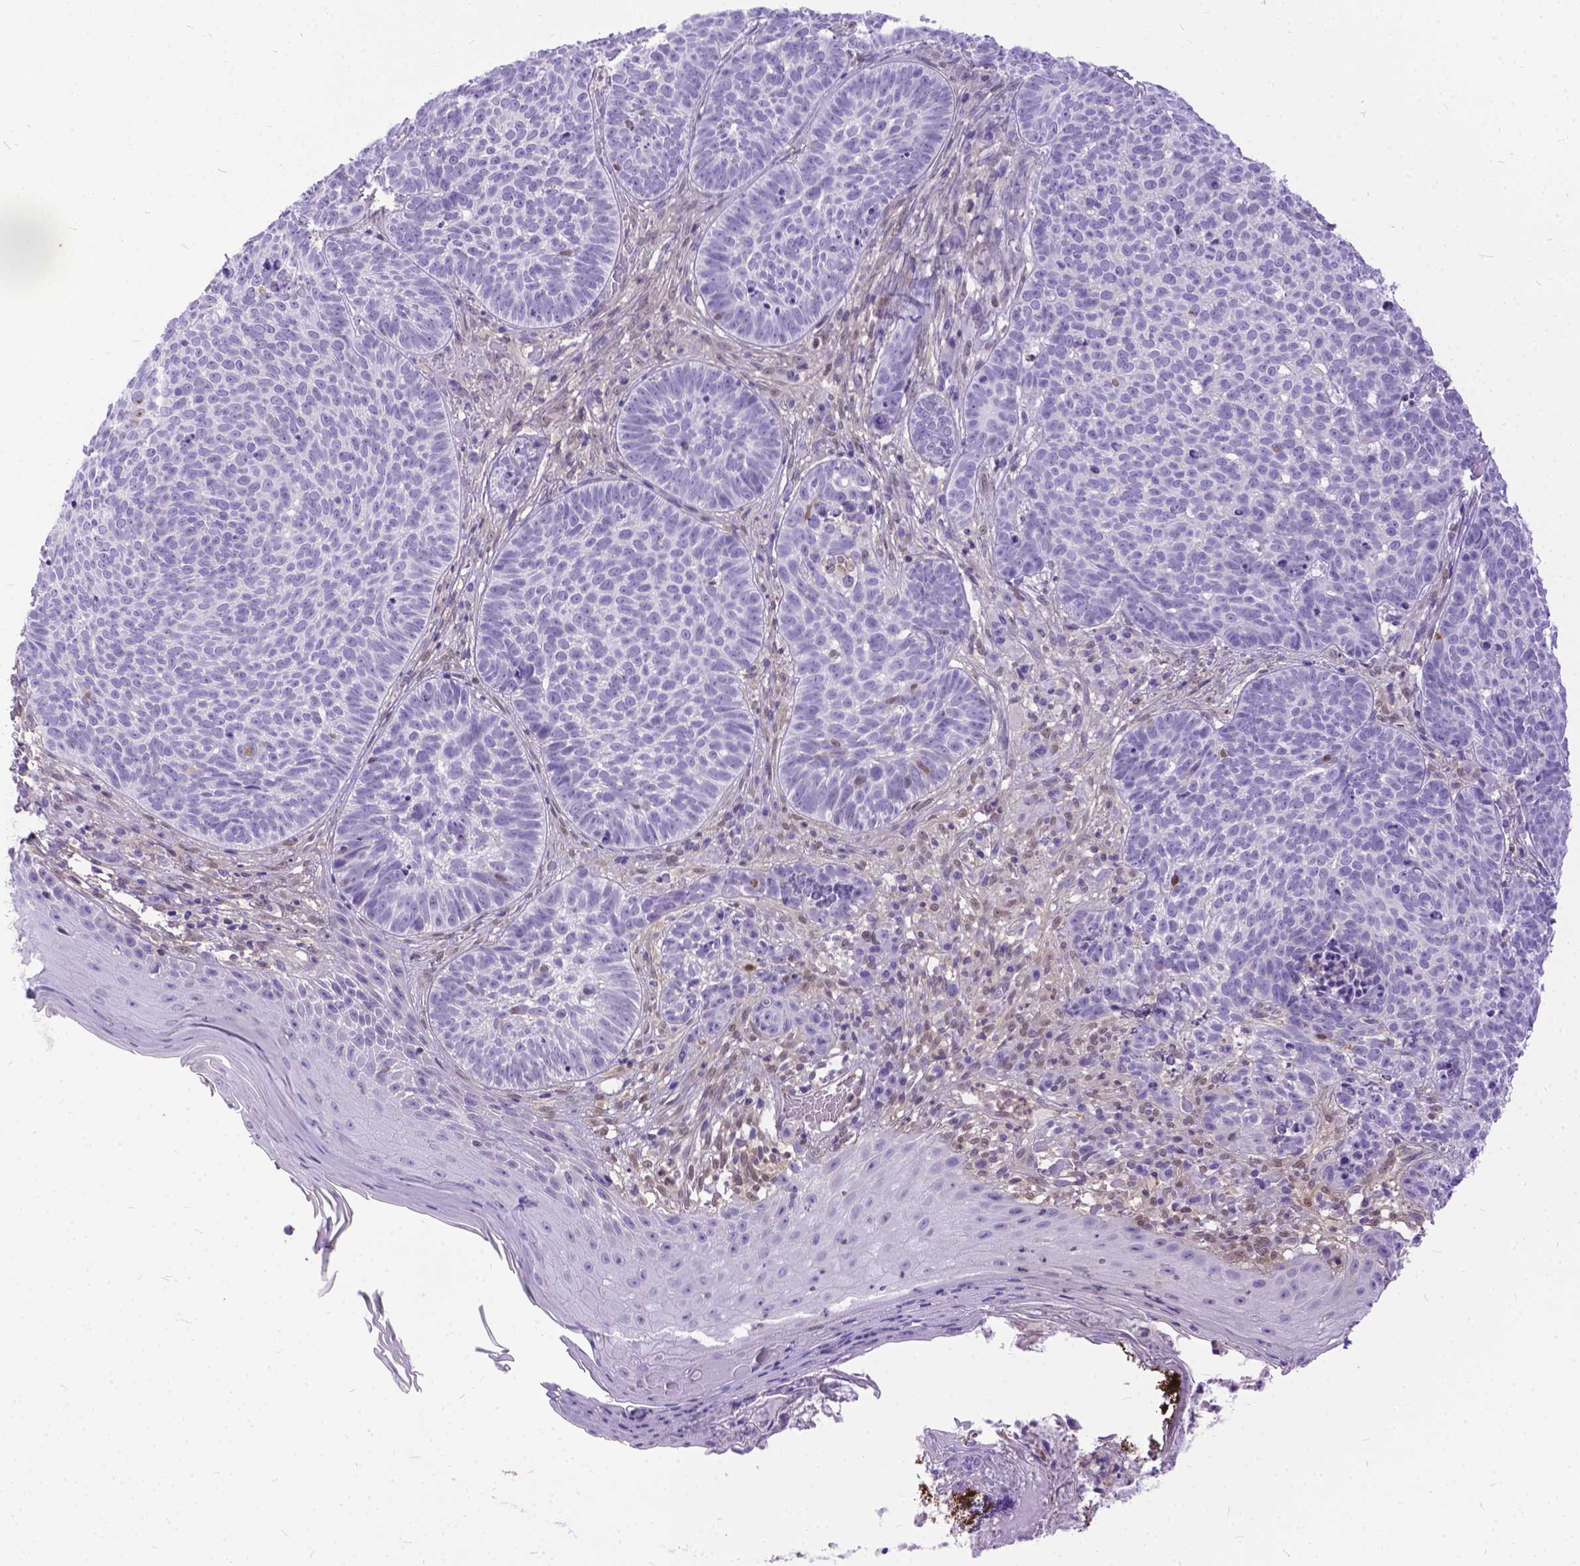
{"staining": {"intensity": "weak", "quantity": "<25%", "location": "nuclear"}, "tissue": "skin cancer", "cell_type": "Tumor cells", "image_type": "cancer", "snomed": [{"axis": "morphology", "description": "Basal cell carcinoma"}, {"axis": "topography", "description": "Skin"}], "caption": "Tumor cells show no significant protein positivity in skin cancer (basal cell carcinoma).", "gene": "TMEM169", "patient": {"sex": "male", "age": 90}}